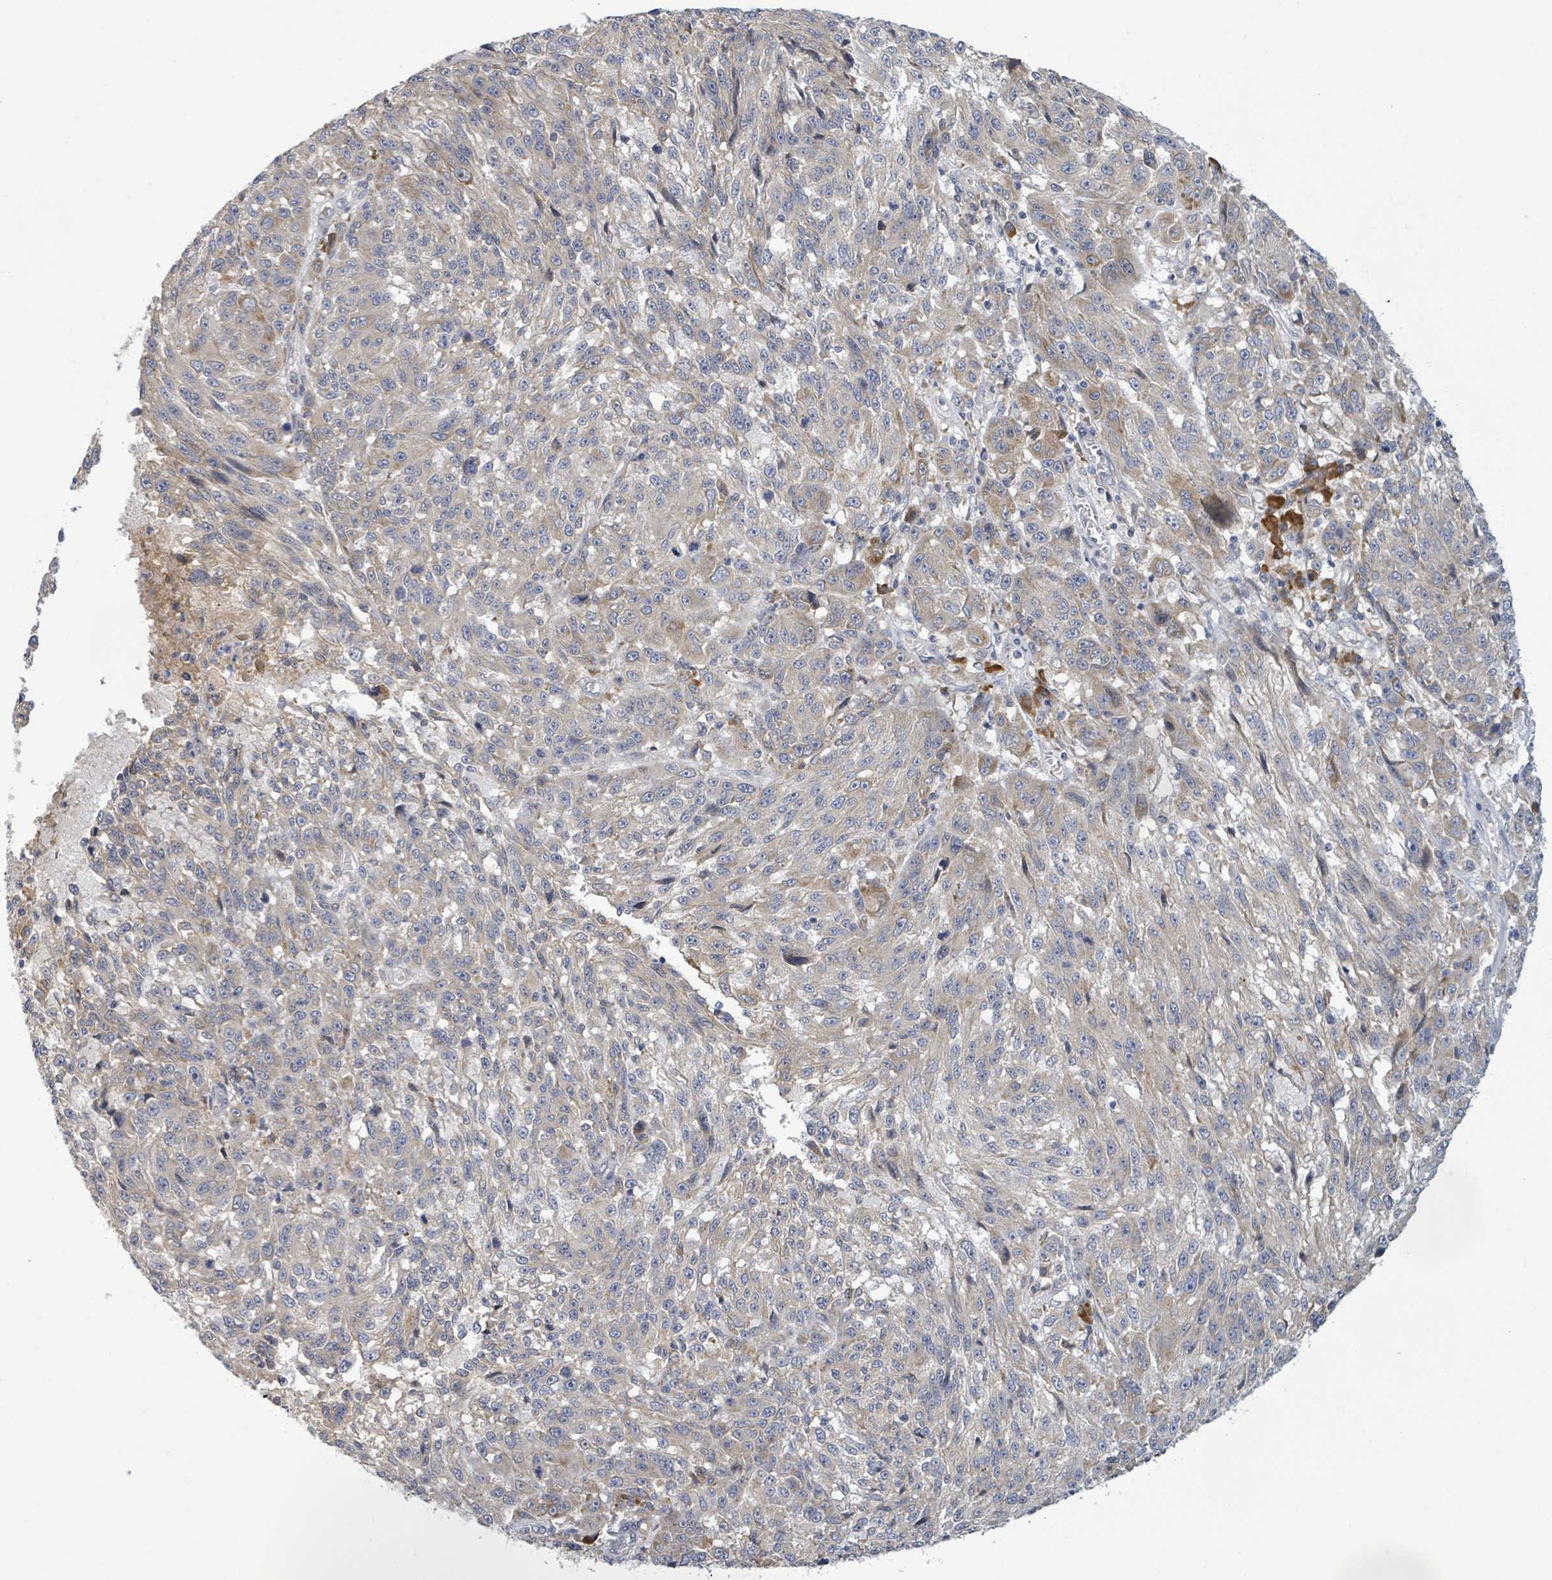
{"staining": {"intensity": "weak", "quantity": "<25%", "location": "cytoplasmic/membranous"}, "tissue": "melanoma", "cell_type": "Tumor cells", "image_type": "cancer", "snomed": [{"axis": "morphology", "description": "Malignant melanoma, NOS"}, {"axis": "topography", "description": "Skin"}], "caption": "Immunohistochemistry (IHC) of melanoma shows no positivity in tumor cells.", "gene": "ATP13A1", "patient": {"sex": "male", "age": 53}}